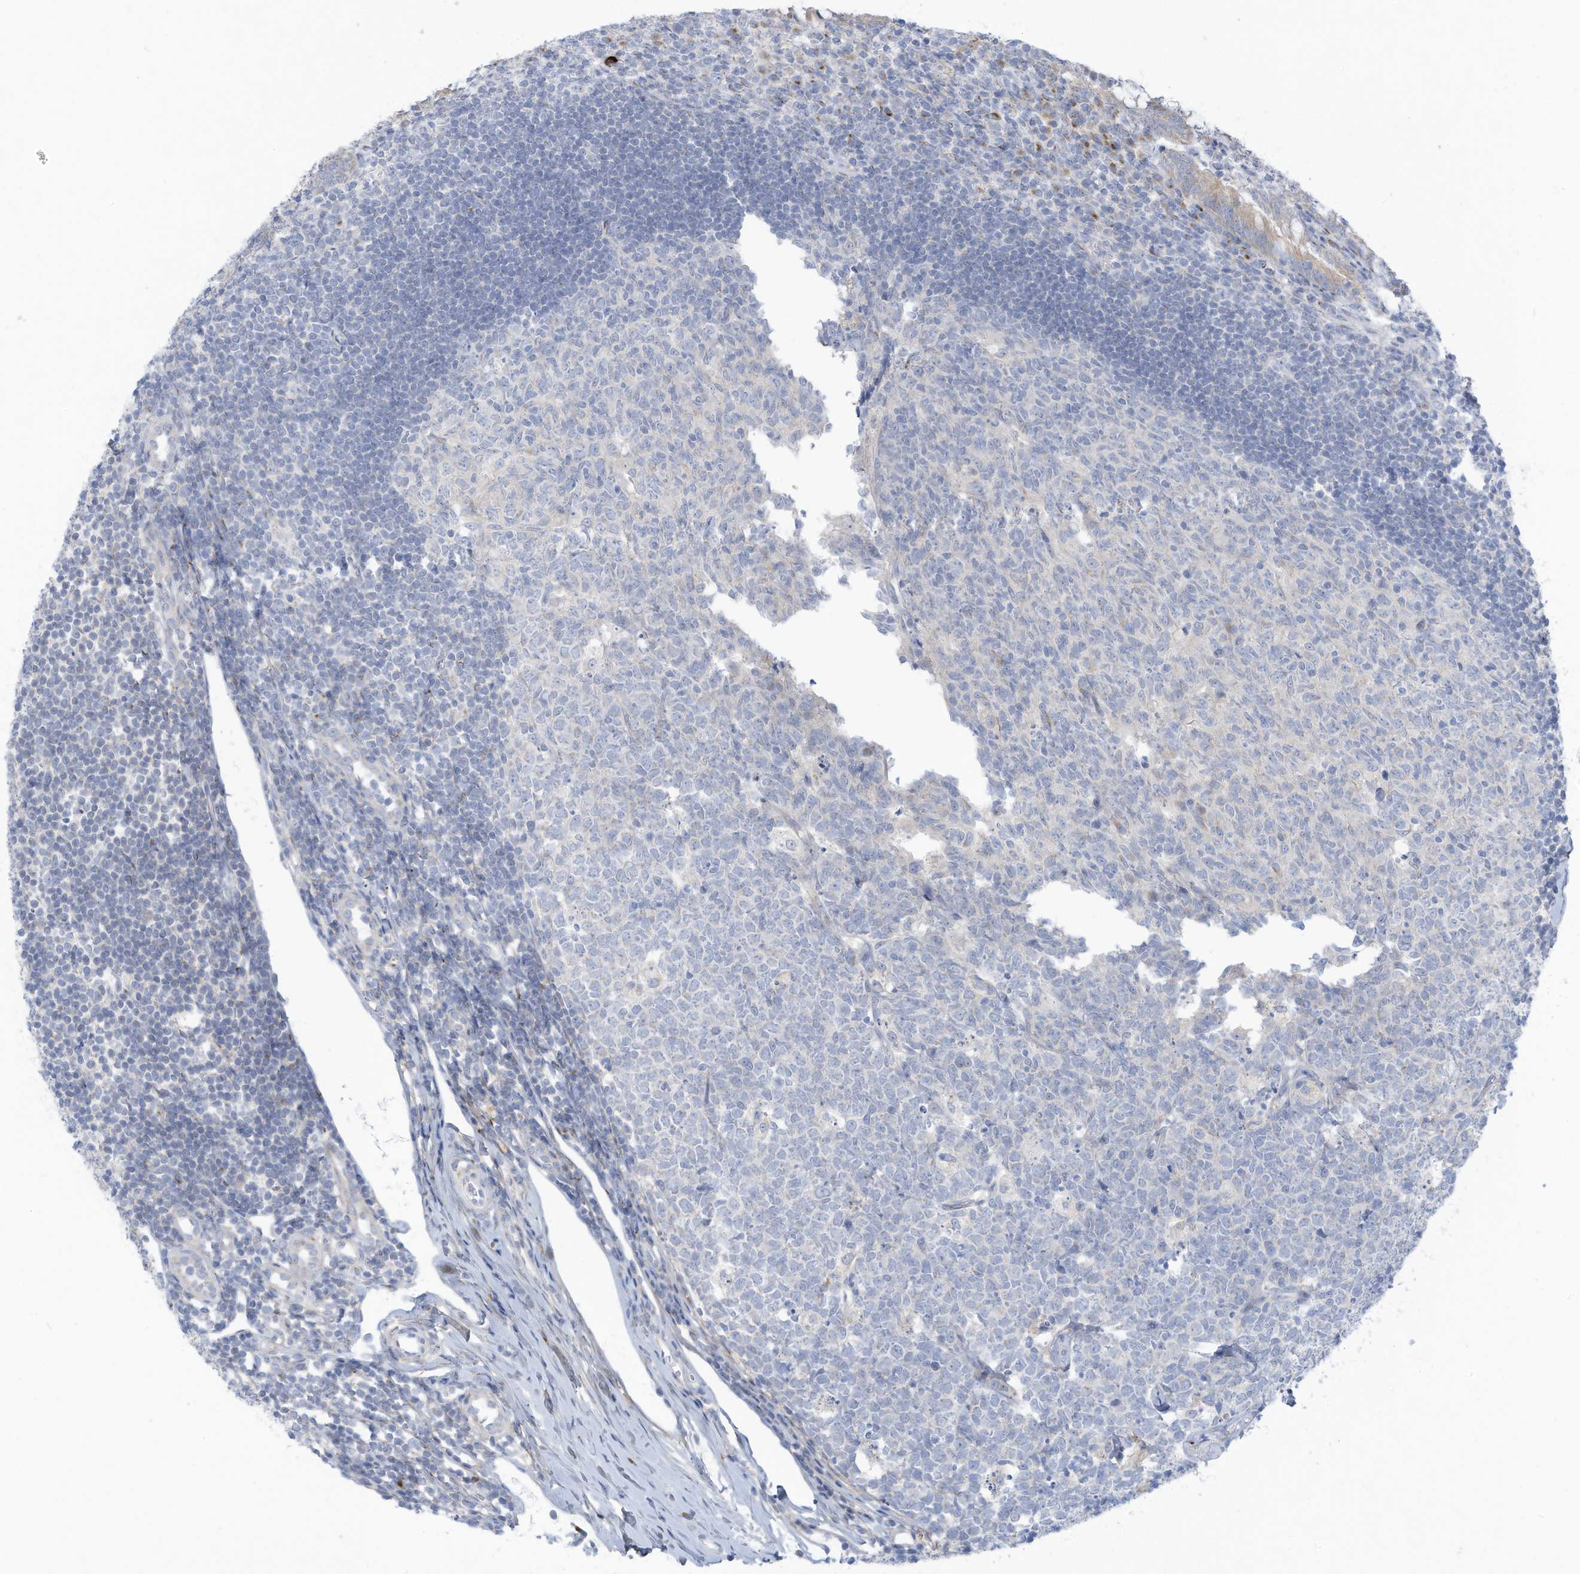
{"staining": {"intensity": "moderate", "quantity": ">75%", "location": "cytoplasmic/membranous"}, "tissue": "appendix", "cell_type": "Glandular cells", "image_type": "normal", "snomed": [{"axis": "morphology", "description": "Normal tissue, NOS"}, {"axis": "topography", "description": "Appendix"}], "caption": "Protein staining of benign appendix shows moderate cytoplasmic/membranous staining in approximately >75% of glandular cells. The staining was performed using DAB (3,3'-diaminobenzidine) to visualize the protein expression in brown, while the nuclei were stained in blue with hematoxylin (Magnification: 20x).", "gene": "TRMT2B", "patient": {"sex": "male", "age": 14}}